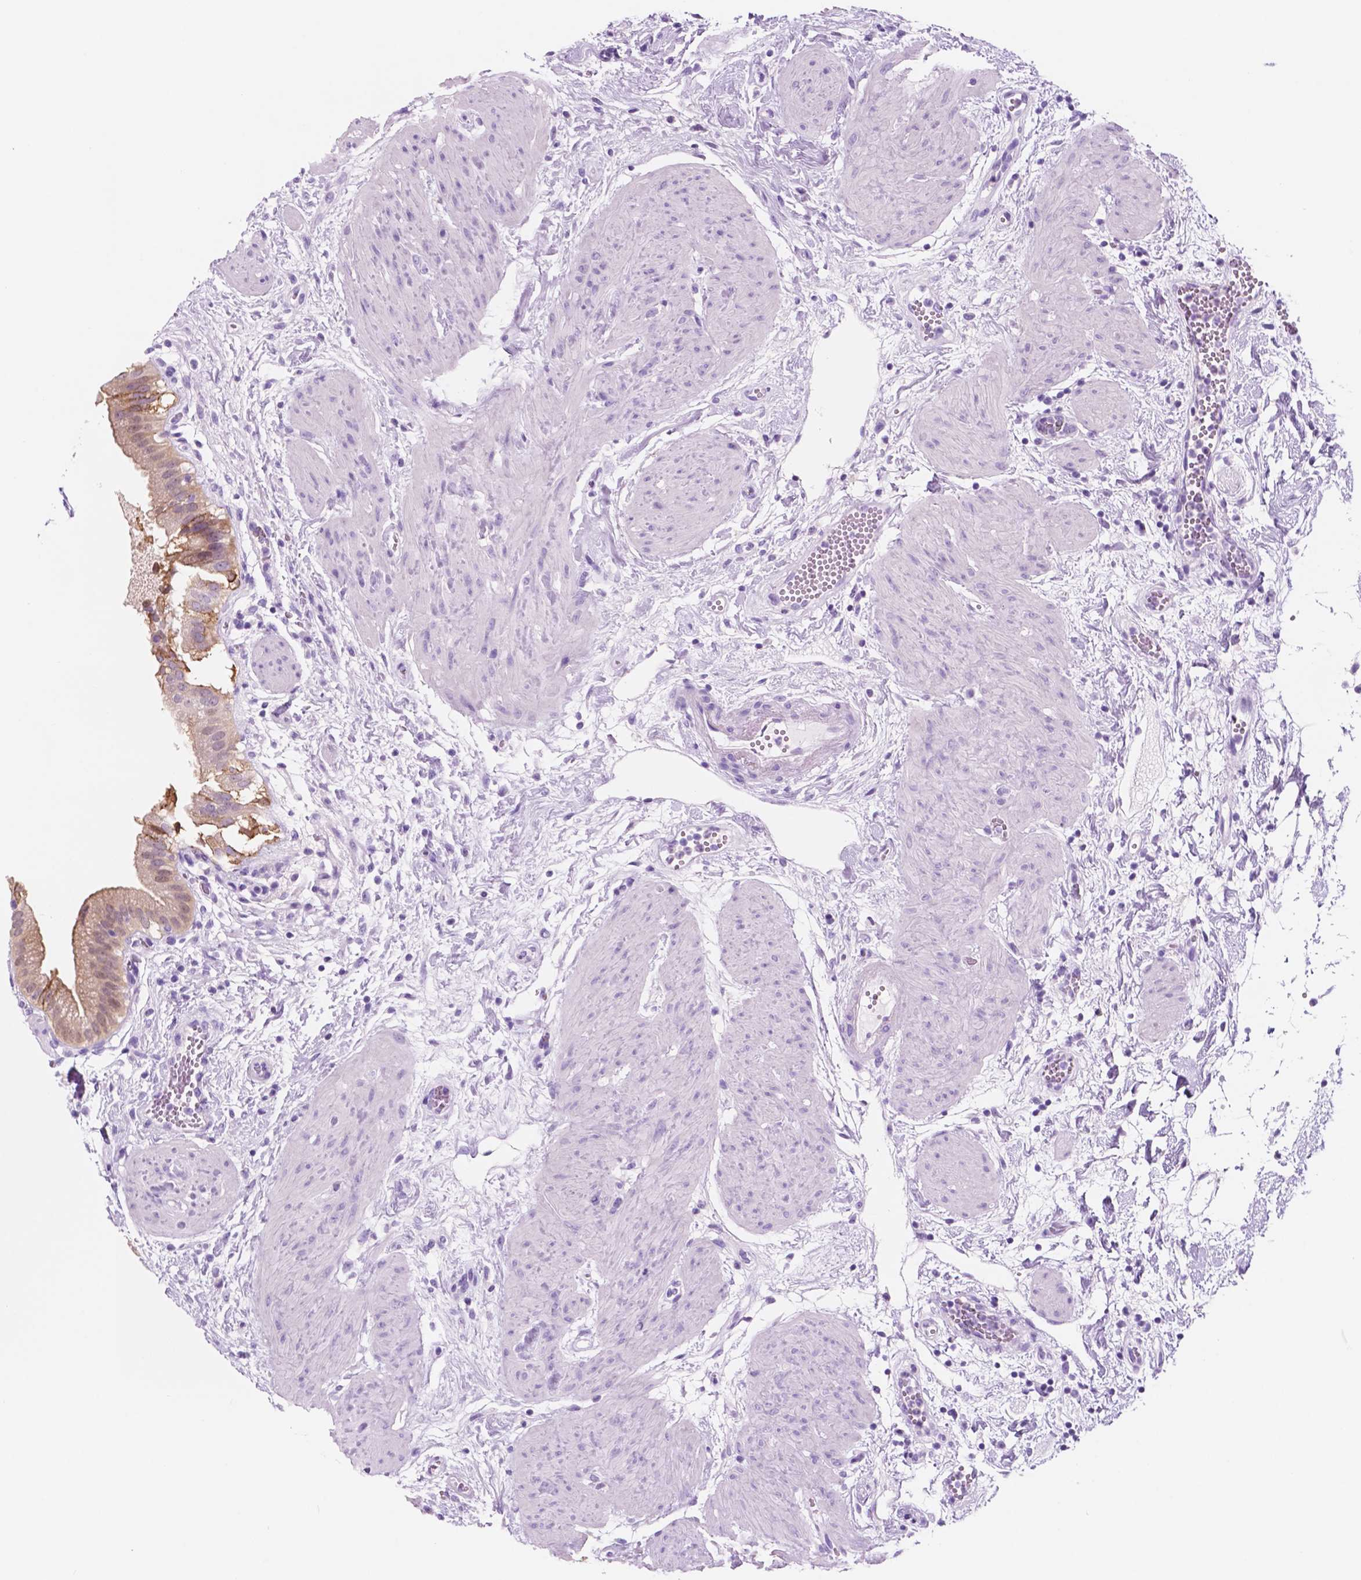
{"staining": {"intensity": "weak", "quantity": ">75%", "location": "cytoplasmic/membranous,nuclear"}, "tissue": "gallbladder", "cell_type": "Glandular cells", "image_type": "normal", "snomed": [{"axis": "morphology", "description": "Normal tissue, NOS"}, {"axis": "topography", "description": "Gallbladder"}], "caption": "Normal gallbladder was stained to show a protein in brown. There is low levels of weak cytoplasmic/membranous,nuclear positivity in approximately >75% of glandular cells.", "gene": "CUZD1", "patient": {"sex": "female", "age": 65}}